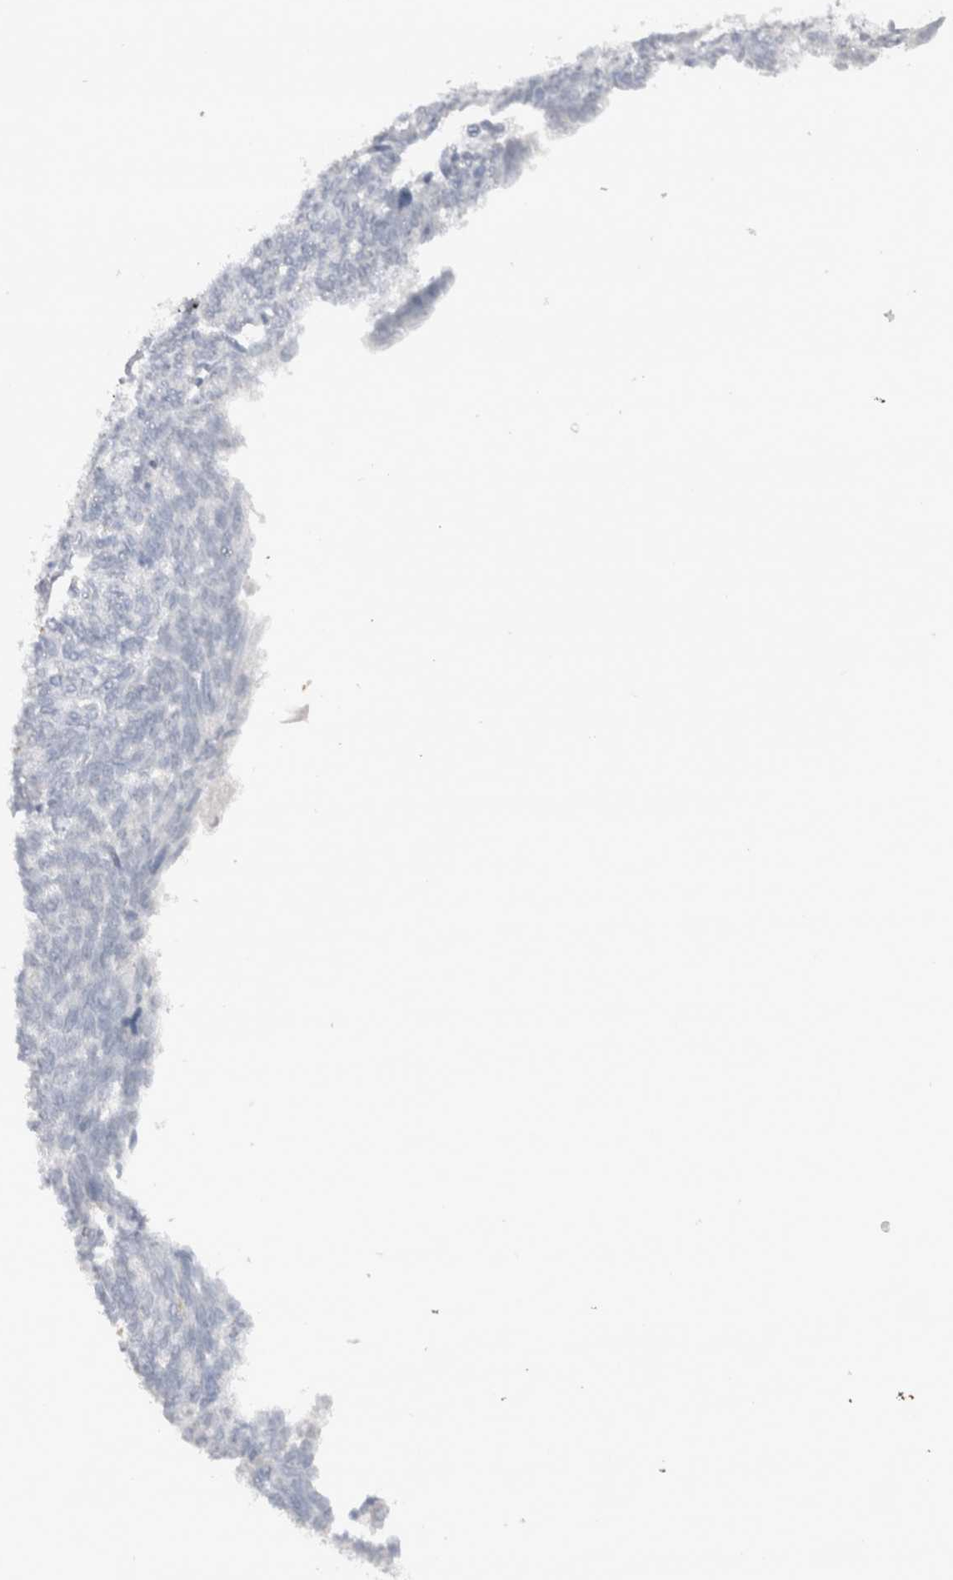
{"staining": {"intensity": "negative", "quantity": "none", "location": "none"}, "tissue": "ovarian cancer", "cell_type": "Tumor cells", "image_type": "cancer", "snomed": [{"axis": "morphology", "description": "Cystadenocarcinoma, serous, NOS"}, {"axis": "topography", "description": "Ovary"}], "caption": "IHC of human ovarian cancer (serous cystadenocarcinoma) reveals no expression in tumor cells. (DAB IHC with hematoxylin counter stain).", "gene": "CDH17", "patient": {"sex": "female", "age": 79}}